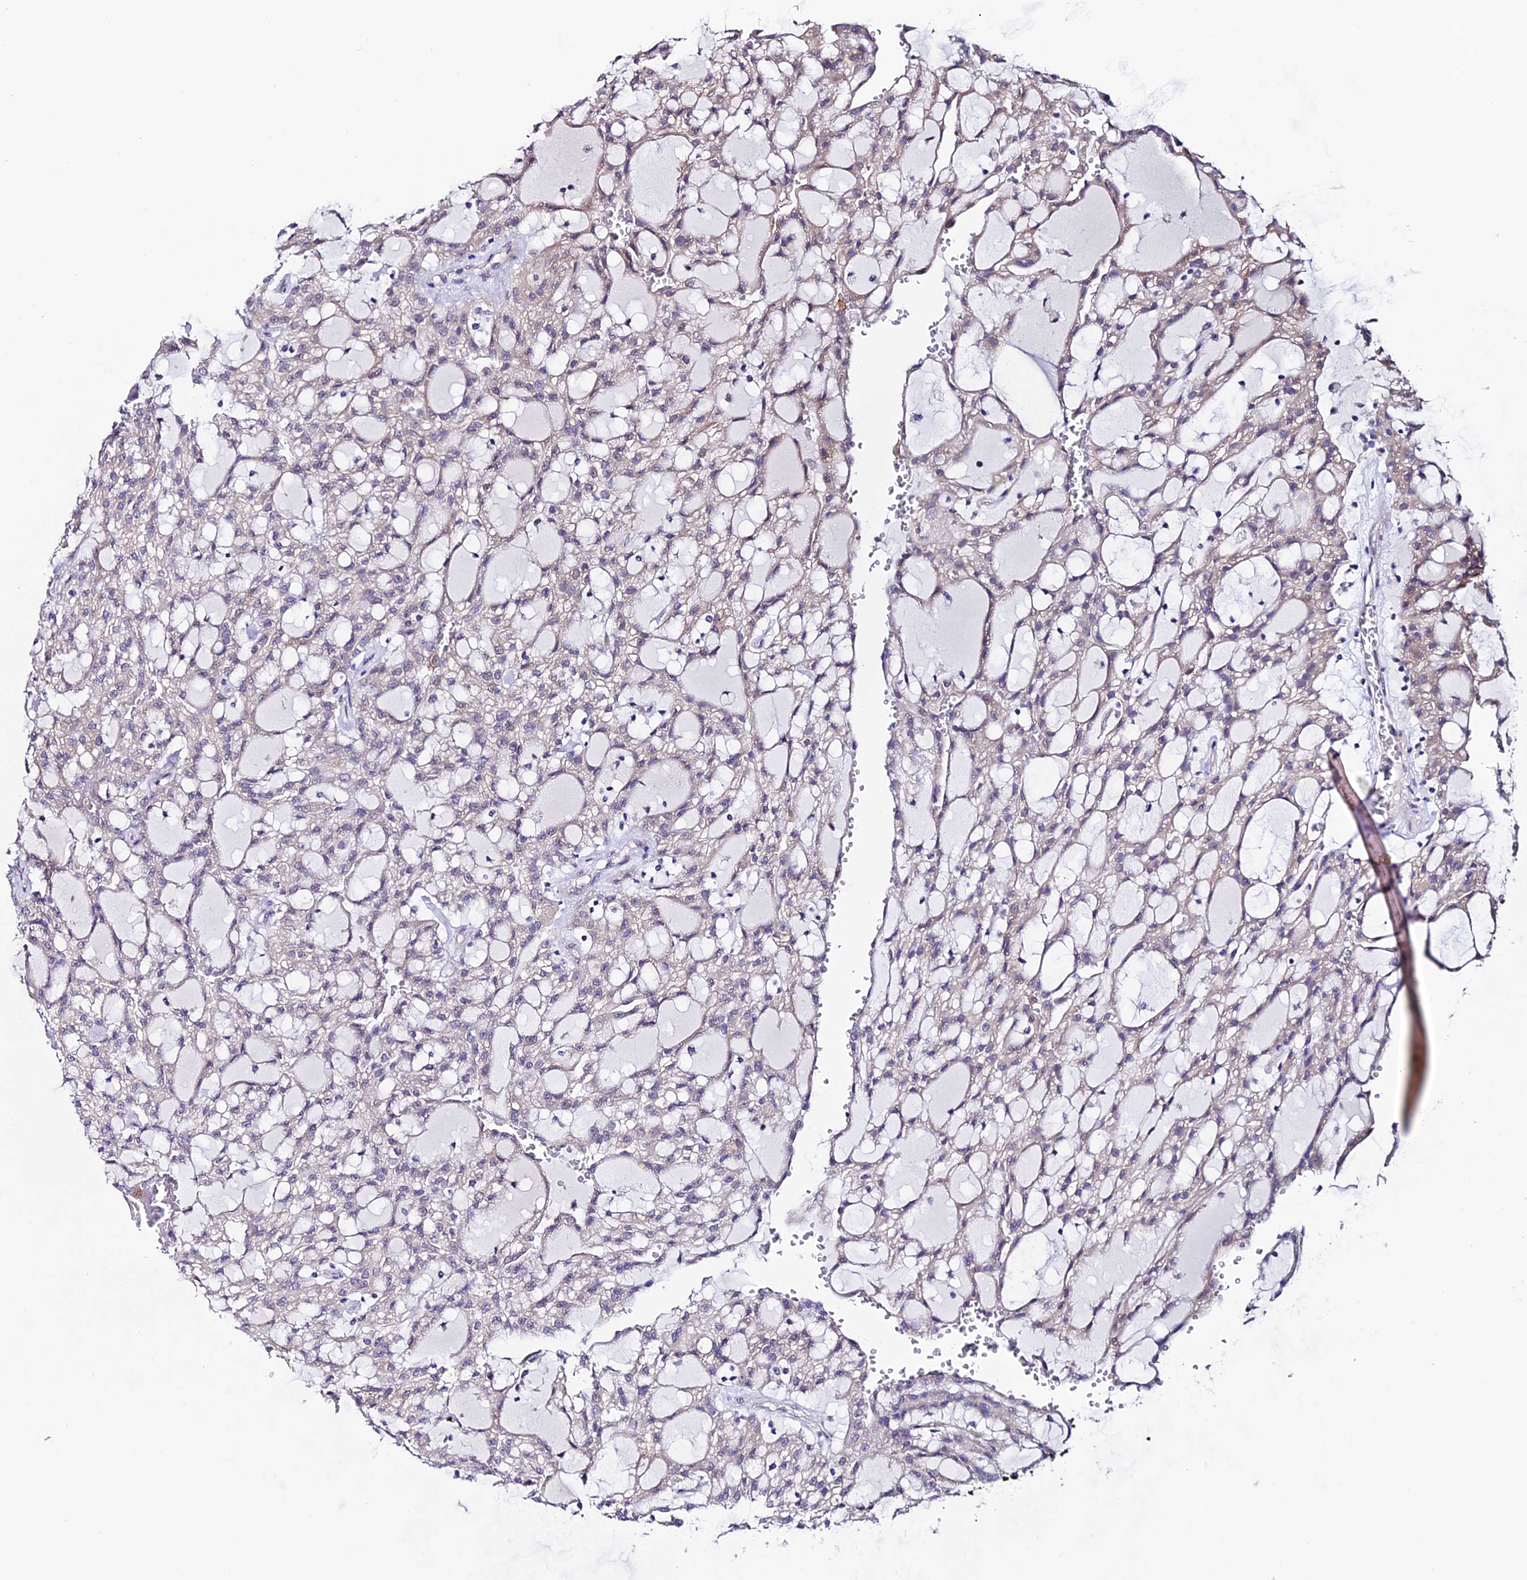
{"staining": {"intensity": "weak", "quantity": "<25%", "location": "cytoplasmic/membranous"}, "tissue": "renal cancer", "cell_type": "Tumor cells", "image_type": "cancer", "snomed": [{"axis": "morphology", "description": "Adenocarcinoma, NOS"}, {"axis": "topography", "description": "Kidney"}], "caption": "Immunohistochemical staining of renal adenocarcinoma reveals no significant positivity in tumor cells. (DAB (3,3'-diaminobenzidine) immunohistochemistry, high magnification).", "gene": "FZD8", "patient": {"sex": "male", "age": 63}}